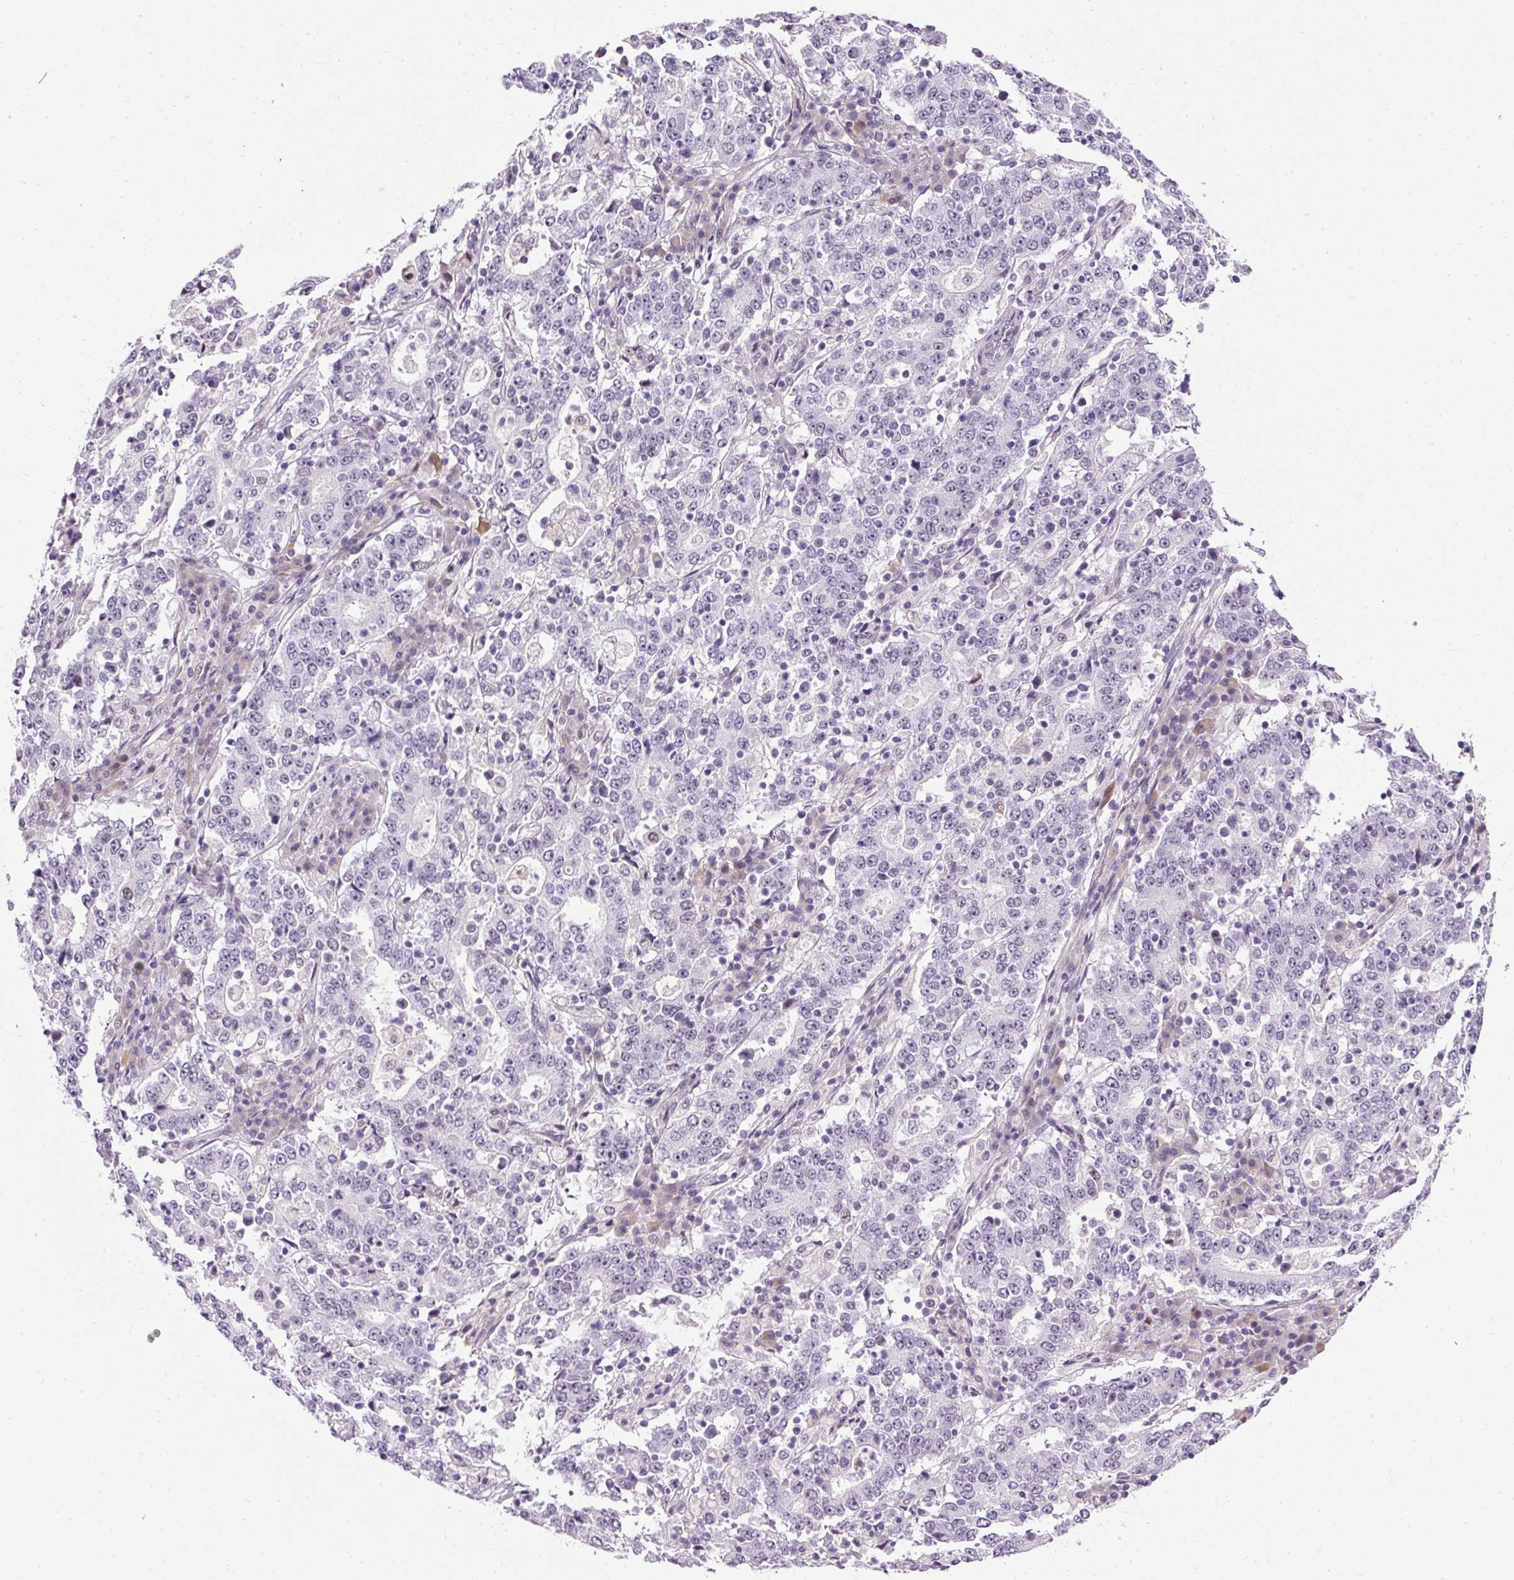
{"staining": {"intensity": "negative", "quantity": "none", "location": "none"}, "tissue": "stomach cancer", "cell_type": "Tumor cells", "image_type": "cancer", "snomed": [{"axis": "morphology", "description": "Adenocarcinoma, NOS"}, {"axis": "topography", "description": "Stomach"}], "caption": "Immunohistochemistry (IHC) image of neoplastic tissue: stomach adenocarcinoma stained with DAB (3,3'-diaminobenzidine) demonstrates no significant protein positivity in tumor cells. (DAB immunohistochemistry (IHC), high magnification).", "gene": "ARHGEF18", "patient": {"sex": "male", "age": 59}}